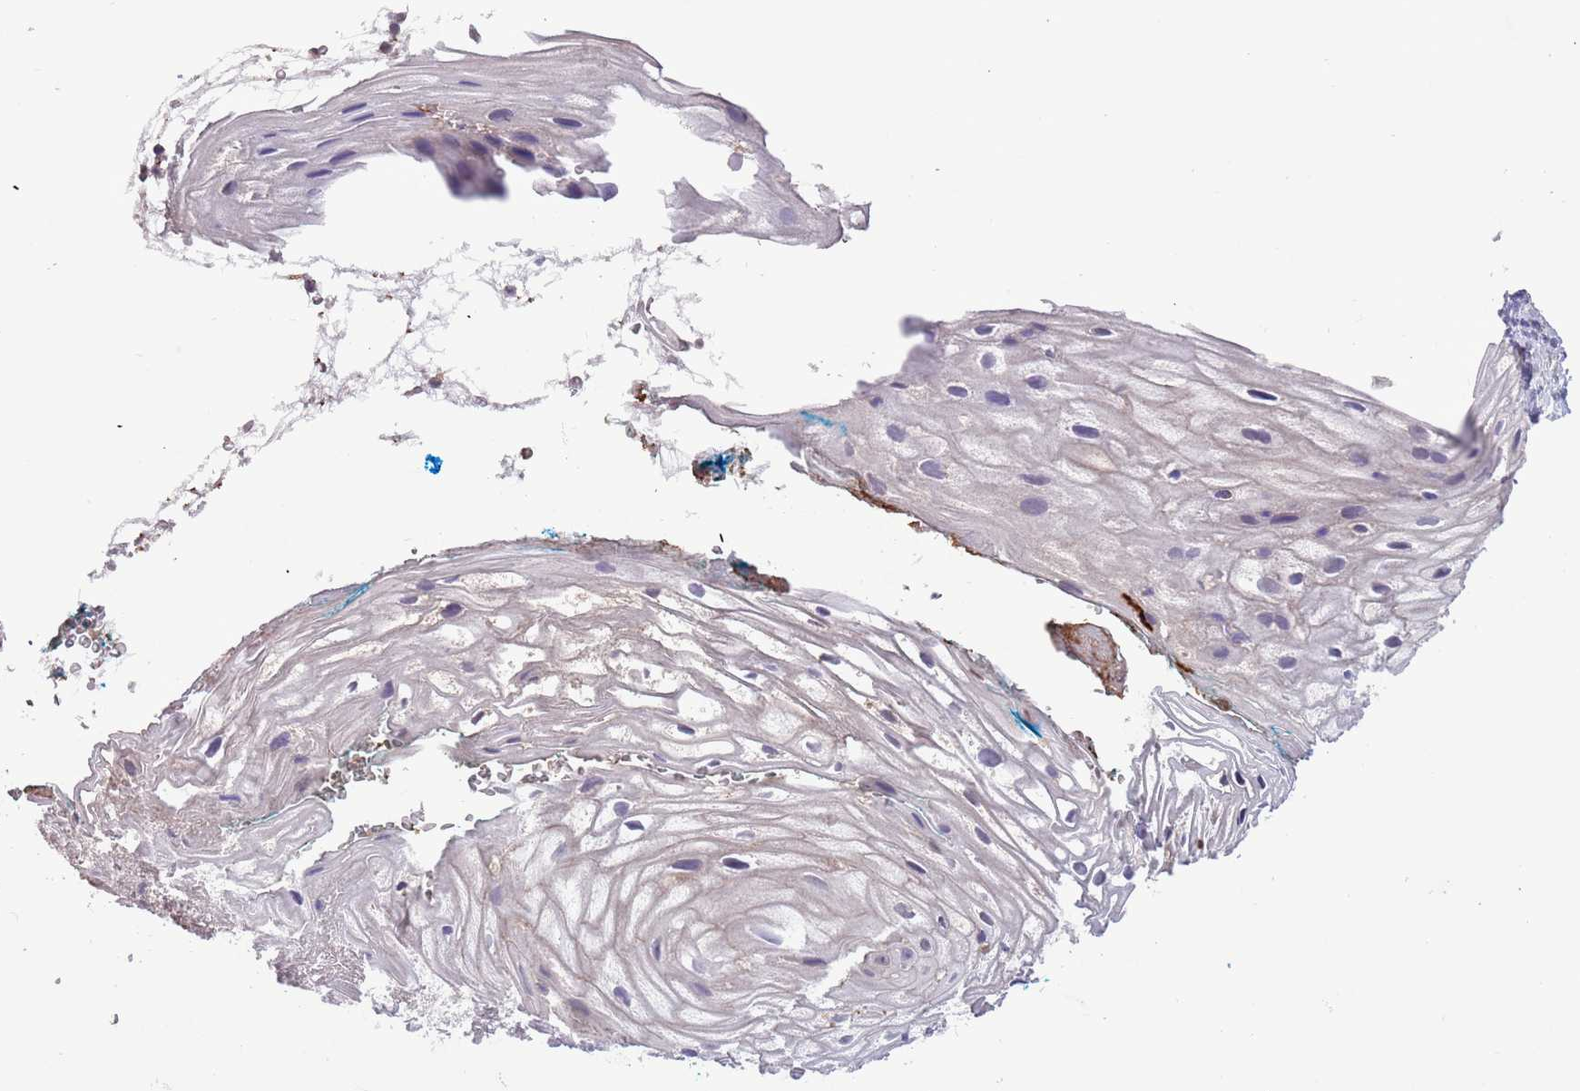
{"staining": {"intensity": "negative", "quantity": "none", "location": "none"}, "tissue": "vagina", "cell_type": "Squamous epithelial cells", "image_type": "normal", "snomed": [{"axis": "morphology", "description": "Normal tissue, NOS"}, {"axis": "morphology", "description": "Adenocarcinoma, NOS"}, {"axis": "topography", "description": "Rectum"}, {"axis": "topography", "description": "Vagina"}], "caption": "Benign vagina was stained to show a protein in brown. There is no significant expression in squamous epithelial cells.", "gene": "SHROOM3", "patient": {"sex": "female", "age": 71}}